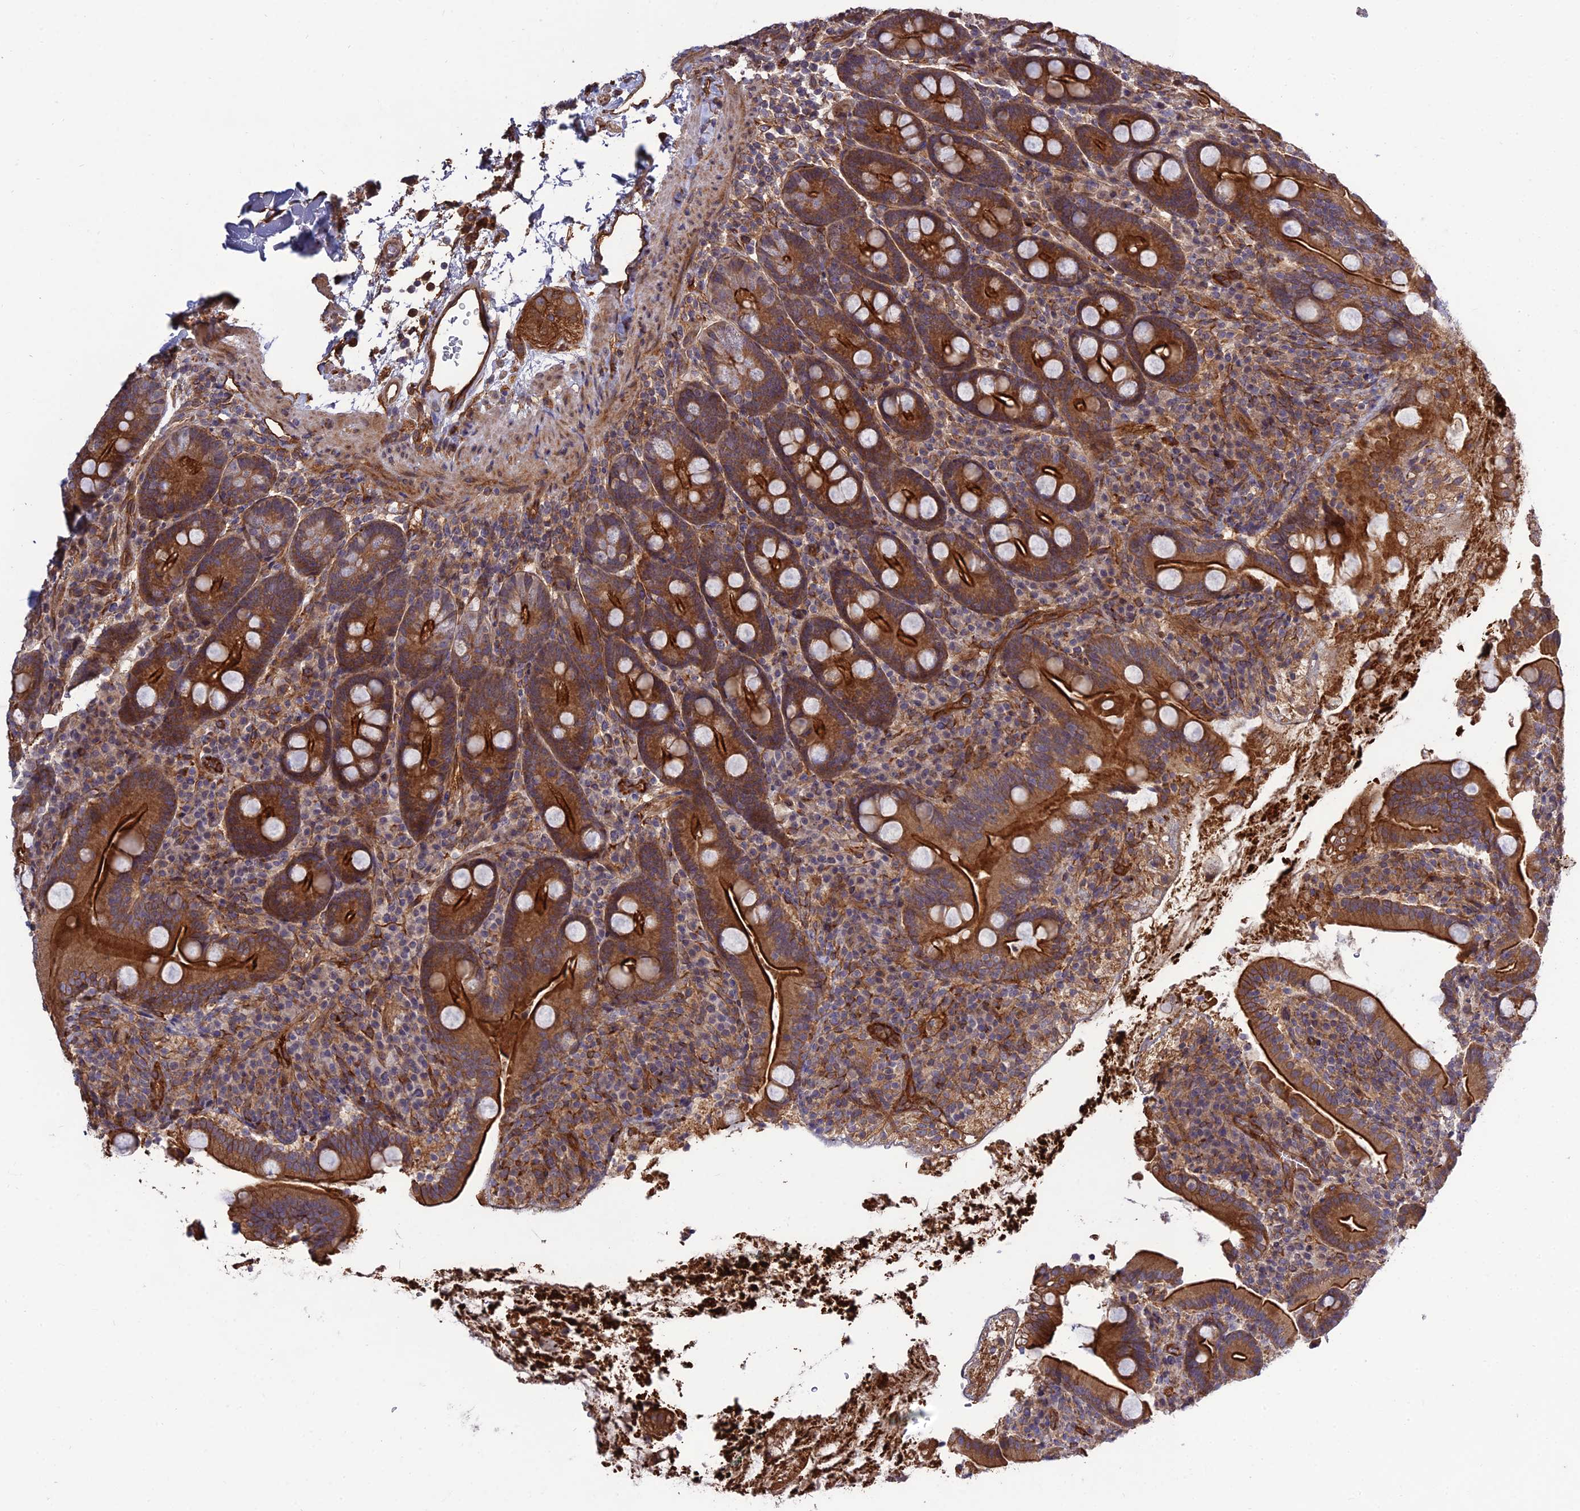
{"staining": {"intensity": "strong", "quantity": ">75%", "location": "cytoplasmic/membranous"}, "tissue": "duodenum", "cell_type": "Glandular cells", "image_type": "normal", "snomed": [{"axis": "morphology", "description": "Normal tissue, NOS"}, {"axis": "topography", "description": "Duodenum"}], "caption": "Protein positivity by immunohistochemistry (IHC) demonstrates strong cytoplasmic/membranous expression in about >75% of glandular cells in normal duodenum.", "gene": "CRTAP", "patient": {"sex": "male", "age": 35}}